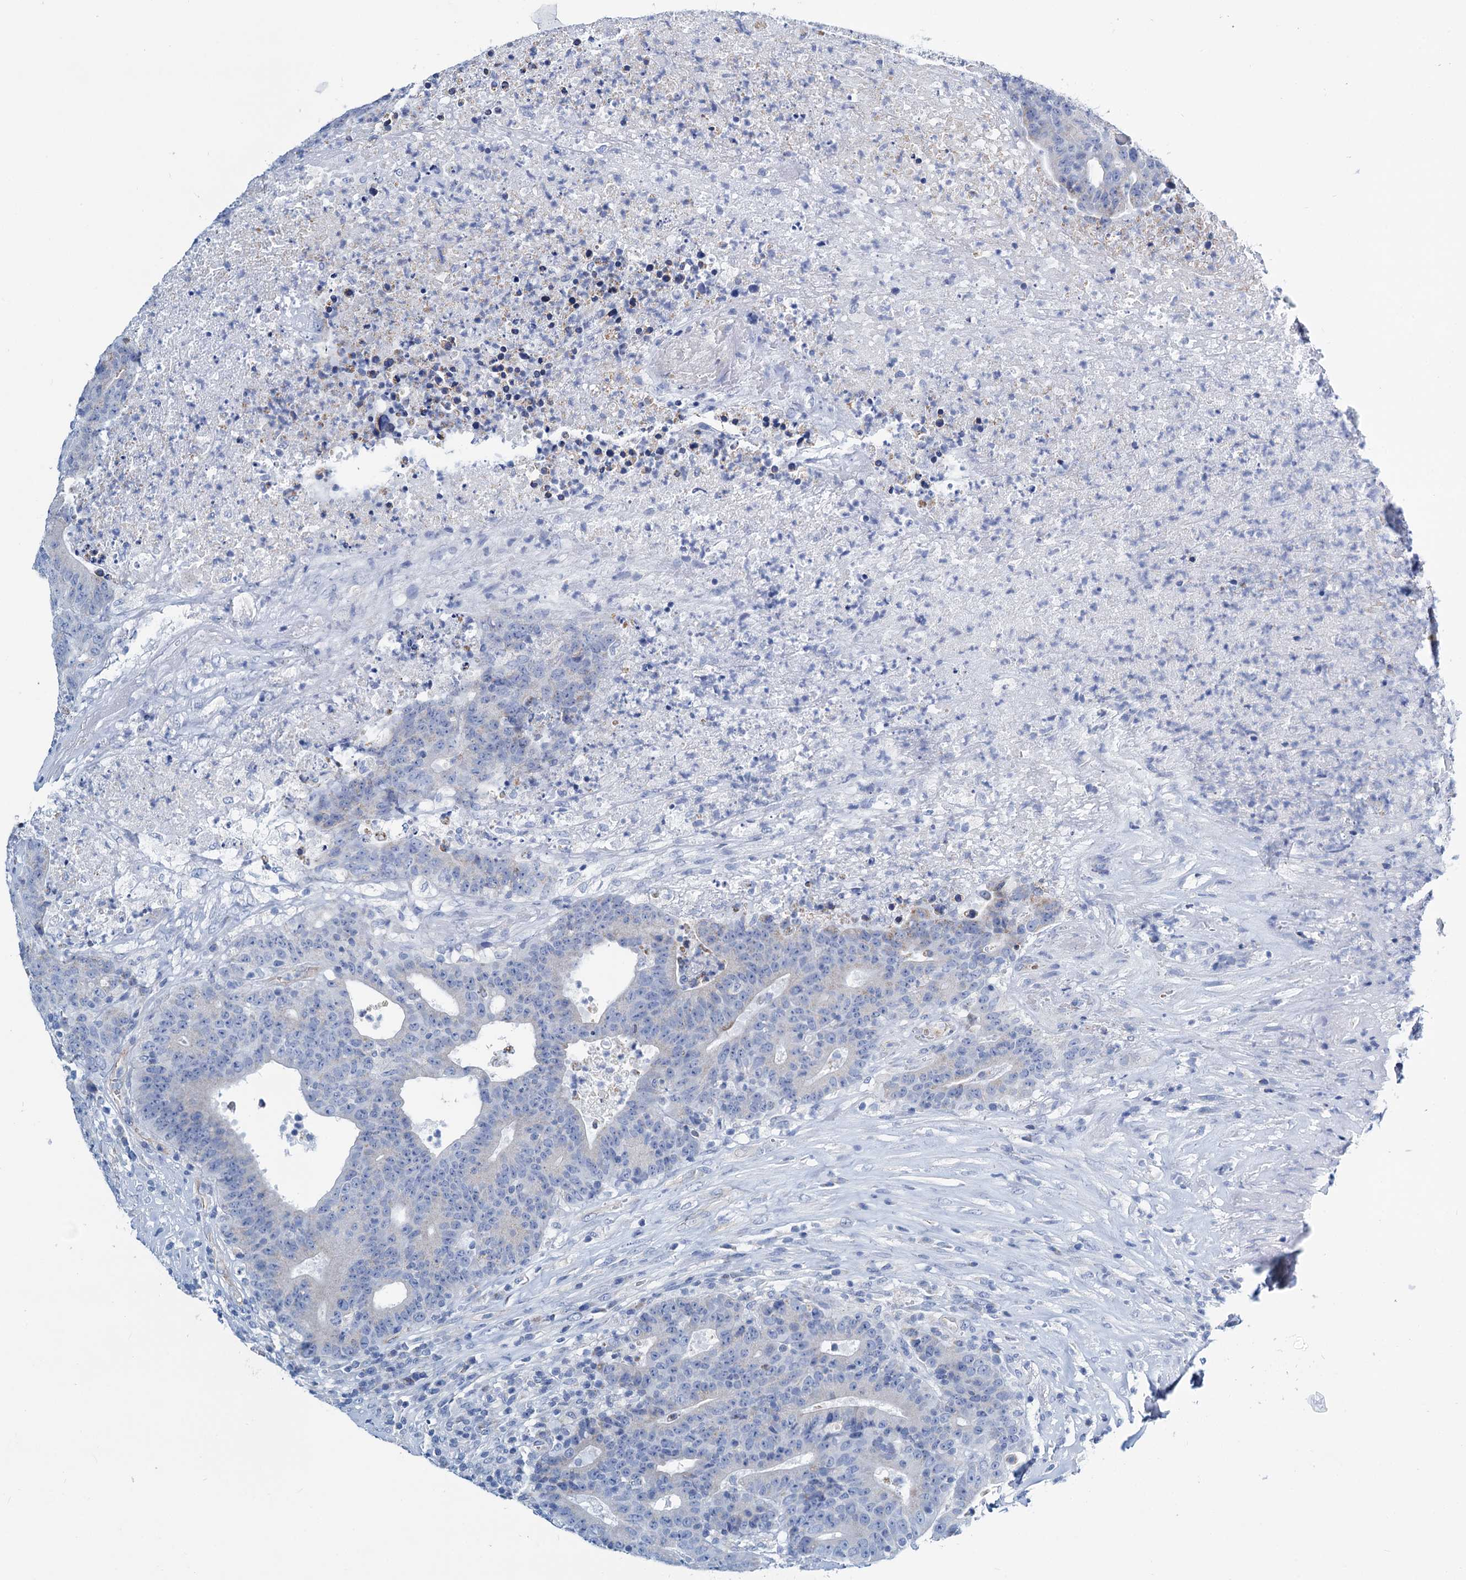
{"staining": {"intensity": "negative", "quantity": "none", "location": "none"}, "tissue": "colorectal cancer", "cell_type": "Tumor cells", "image_type": "cancer", "snomed": [{"axis": "morphology", "description": "Adenocarcinoma, NOS"}, {"axis": "topography", "description": "Colon"}], "caption": "This is an immunohistochemistry (IHC) image of human colorectal cancer. There is no positivity in tumor cells.", "gene": "SLC1A3", "patient": {"sex": "female", "age": 75}}